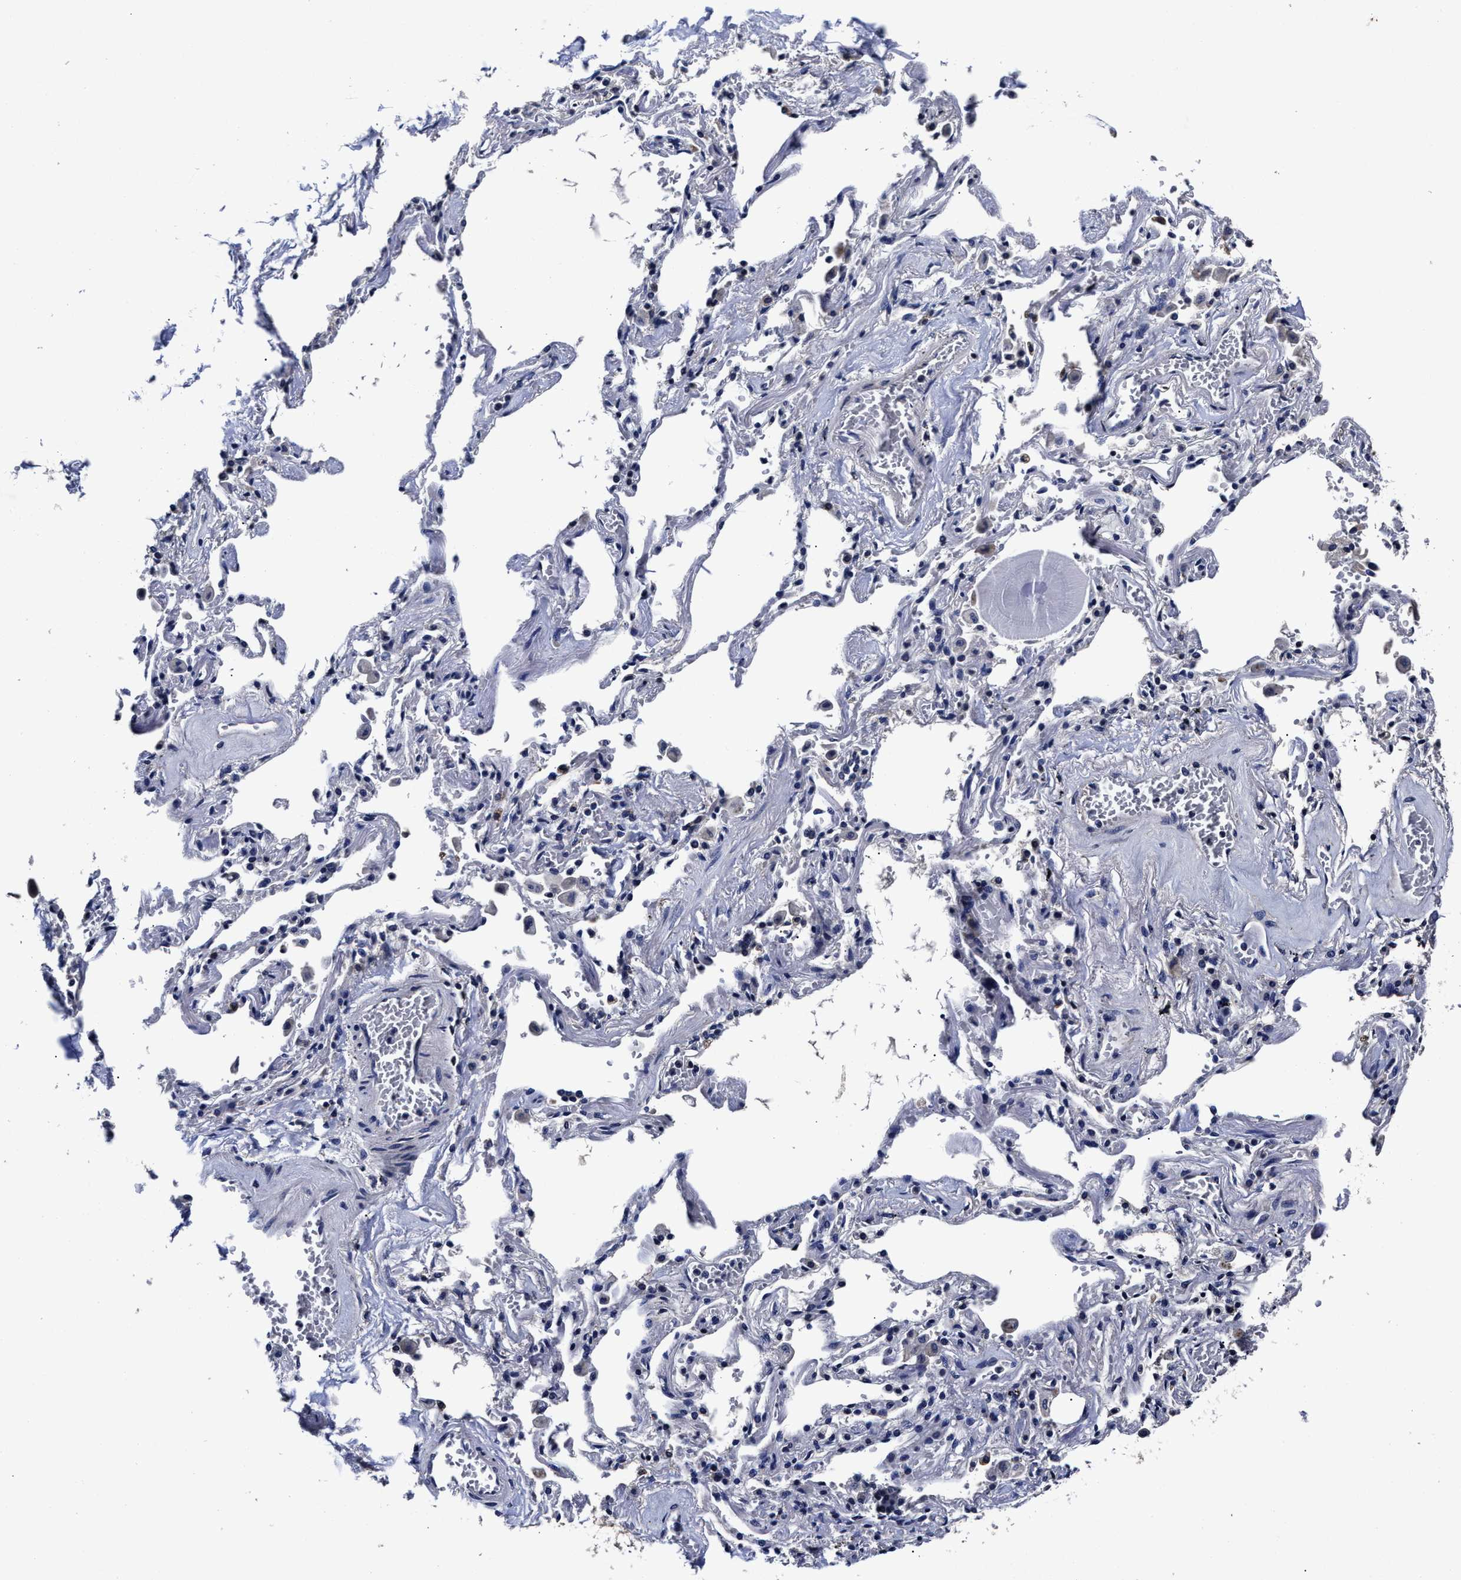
{"staining": {"intensity": "negative", "quantity": "none", "location": "none"}, "tissue": "adipose tissue", "cell_type": "Adipocytes", "image_type": "normal", "snomed": [{"axis": "morphology", "description": "Normal tissue, NOS"}, {"axis": "topography", "description": "Cartilage tissue"}, {"axis": "topography", "description": "Lung"}], "caption": "Immunohistochemical staining of normal adipose tissue displays no significant positivity in adipocytes.", "gene": "OLFML2A", "patient": {"sex": "female", "age": 77}}